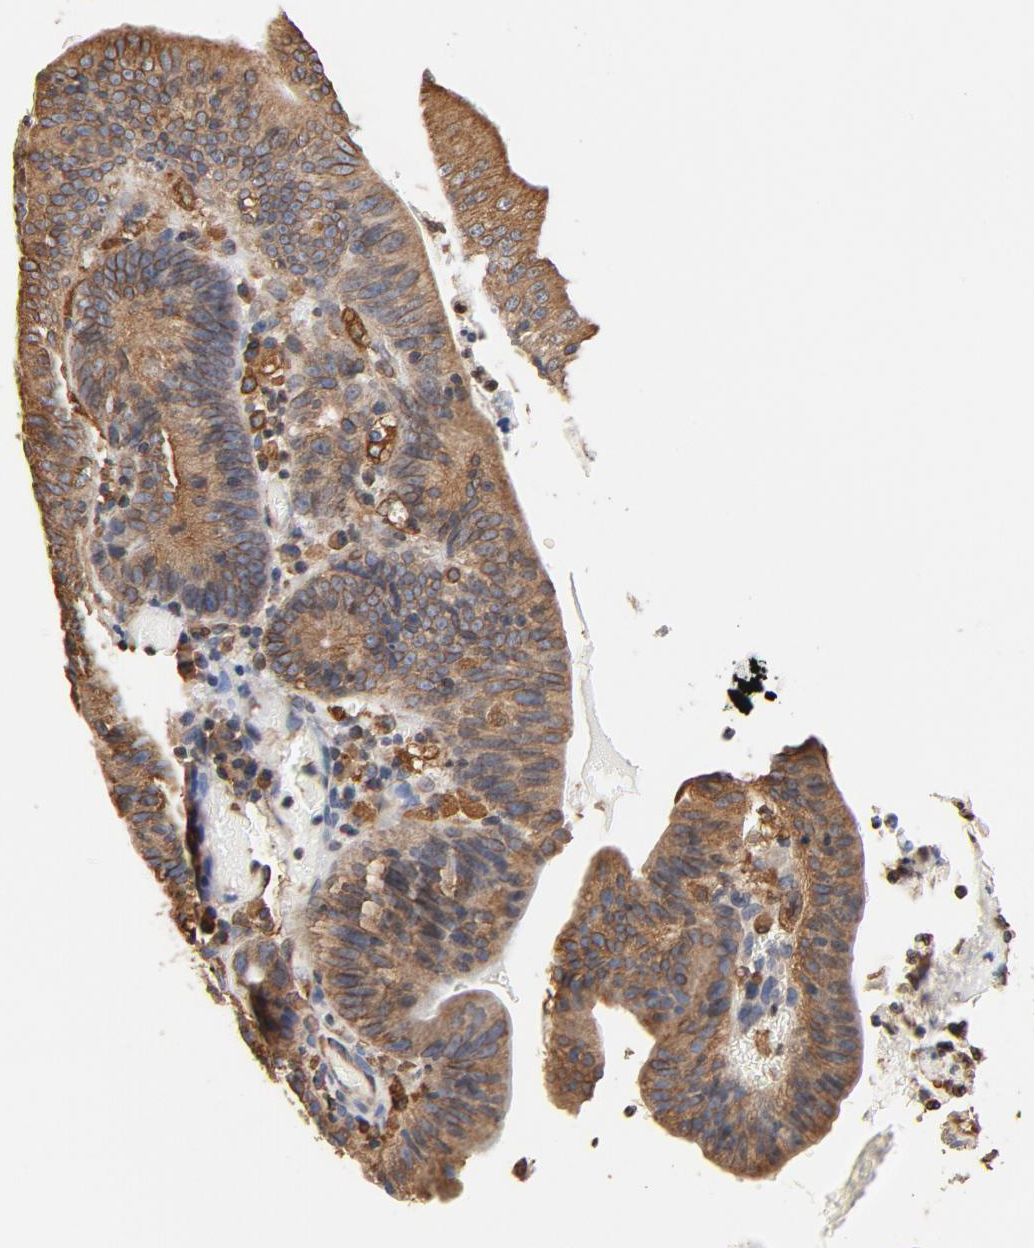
{"staining": {"intensity": "moderate", "quantity": ">75%", "location": "cytoplasmic/membranous"}, "tissue": "stomach cancer", "cell_type": "Tumor cells", "image_type": "cancer", "snomed": [{"axis": "morphology", "description": "Adenocarcinoma, NOS"}, {"axis": "topography", "description": "Stomach, lower"}], "caption": "Protein expression analysis of stomach adenocarcinoma demonstrates moderate cytoplasmic/membranous positivity in approximately >75% of tumor cells.", "gene": "BCAP31", "patient": {"sex": "female", "age": 86}}